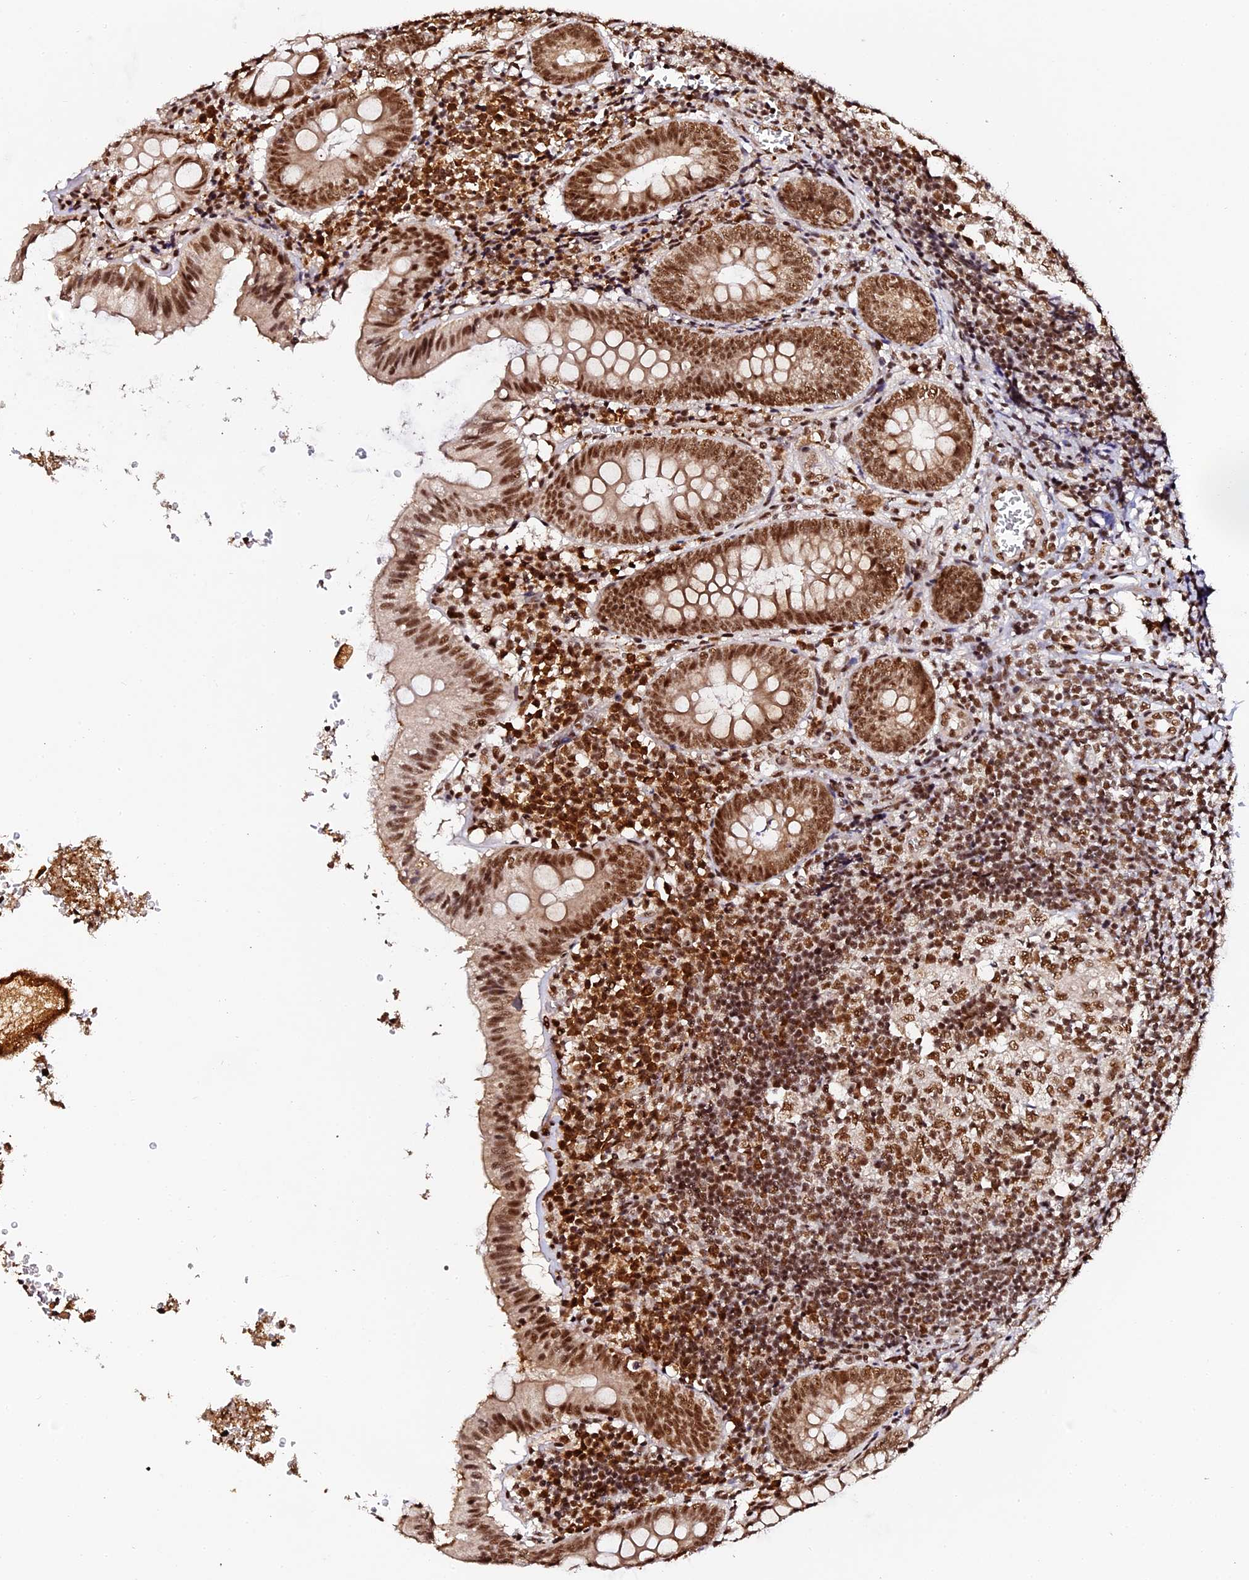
{"staining": {"intensity": "moderate", "quantity": ">75%", "location": "nuclear"}, "tissue": "appendix", "cell_type": "Glandular cells", "image_type": "normal", "snomed": [{"axis": "morphology", "description": "Normal tissue, NOS"}, {"axis": "topography", "description": "Appendix"}], "caption": "Glandular cells exhibit medium levels of moderate nuclear expression in about >75% of cells in normal appendix.", "gene": "MCRS1", "patient": {"sex": "male", "age": 8}}